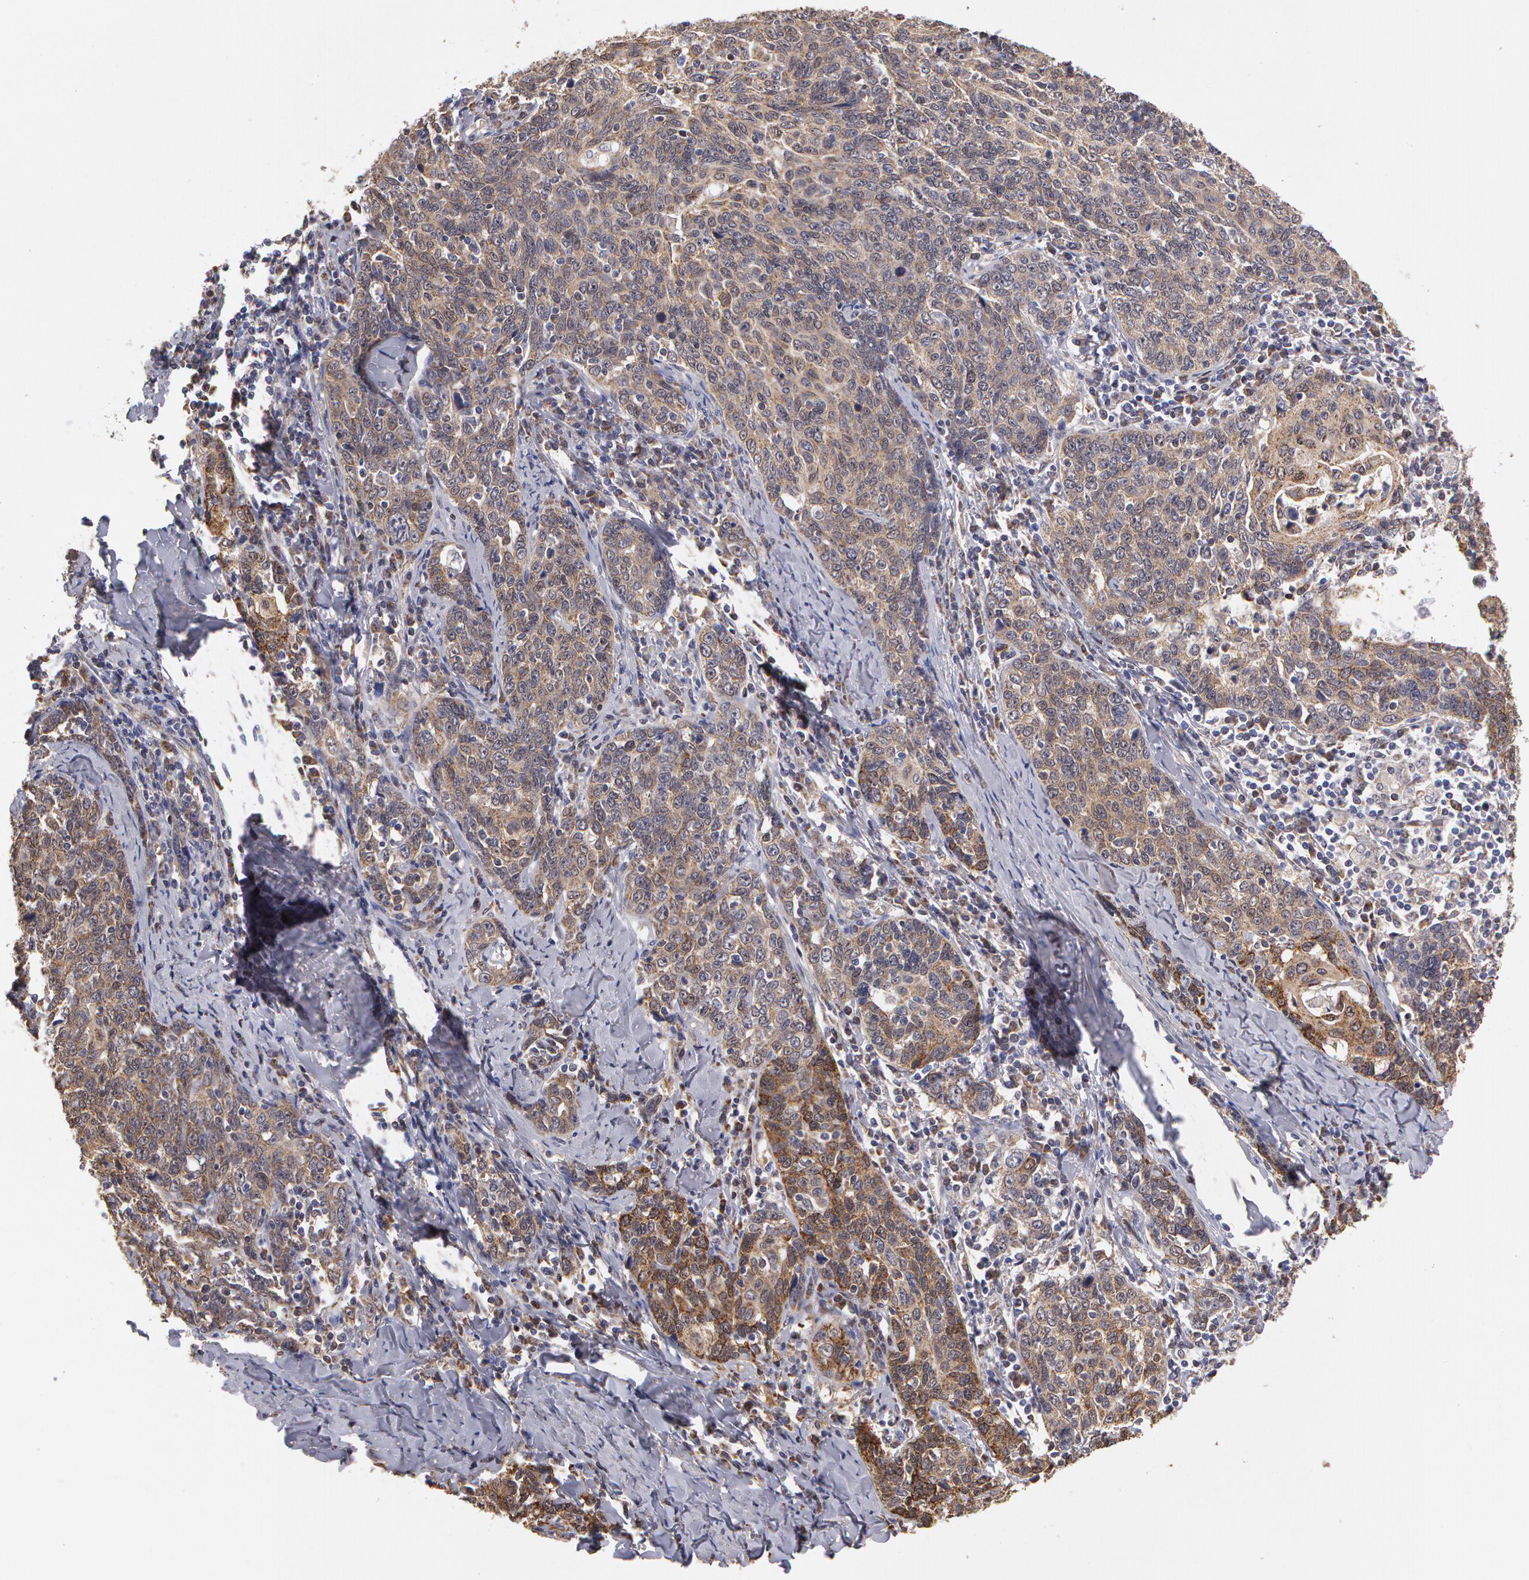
{"staining": {"intensity": "weak", "quantity": ">75%", "location": "cytoplasmic/membranous"}, "tissue": "cervical cancer", "cell_type": "Tumor cells", "image_type": "cancer", "snomed": [{"axis": "morphology", "description": "Squamous cell carcinoma, NOS"}, {"axis": "topography", "description": "Cervix"}], "caption": "Immunohistochemical staining of cervical cancer exhibits weak cytoplasmic/membranous protein expression in about >75% of tumor cells. (DAB = brown stain, brightfield microscopy at high magnification).", "gene": "MPST", "patient": {"sex": "female", "age": 41}}